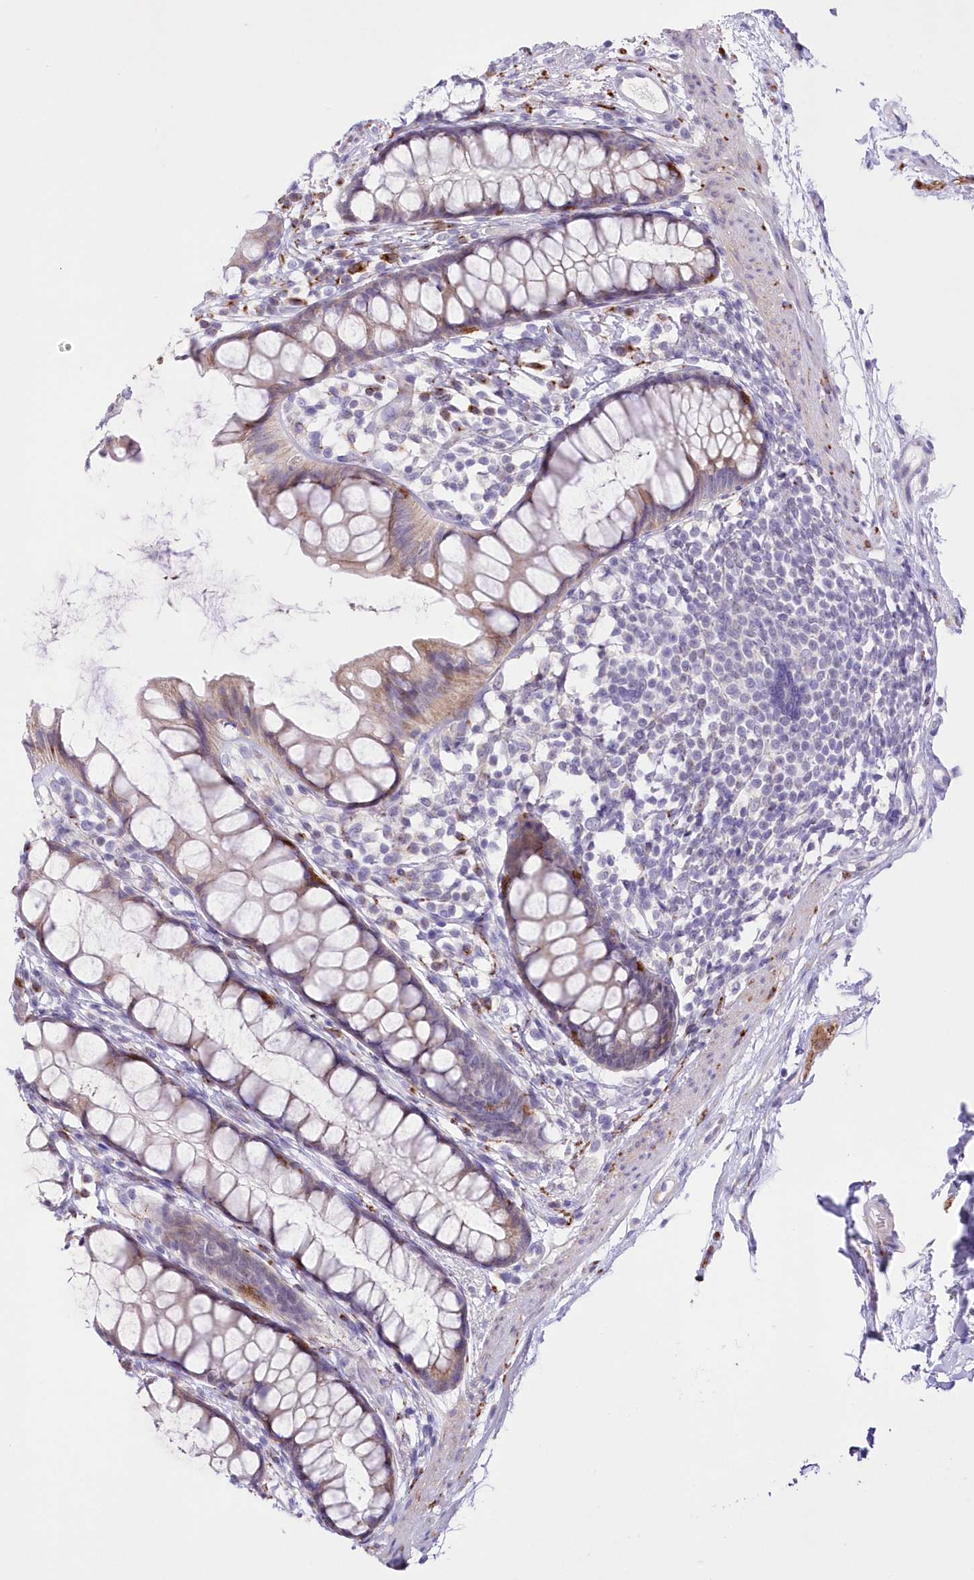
{"staining": {"intensity": "weak", "quantity": "25%-75%", "location": "cytoplasmic/membranous"}, "tissue": "rectum", "cell_type": "Glandular cells", "image_type": "normal", "snomed": [{"axis": "morphology", "description": "Normal tissue, NOS"}, {"axis": "topography", "description": "Rectum"}], "caption": "Human rectum stained for a protein (brown) reveals weak cytoplasmic/membranous positive positivity in about 25%-75% of glandular cells.", "gene": "FAM241B", "patient": {"sex": "female", "age": 65}}